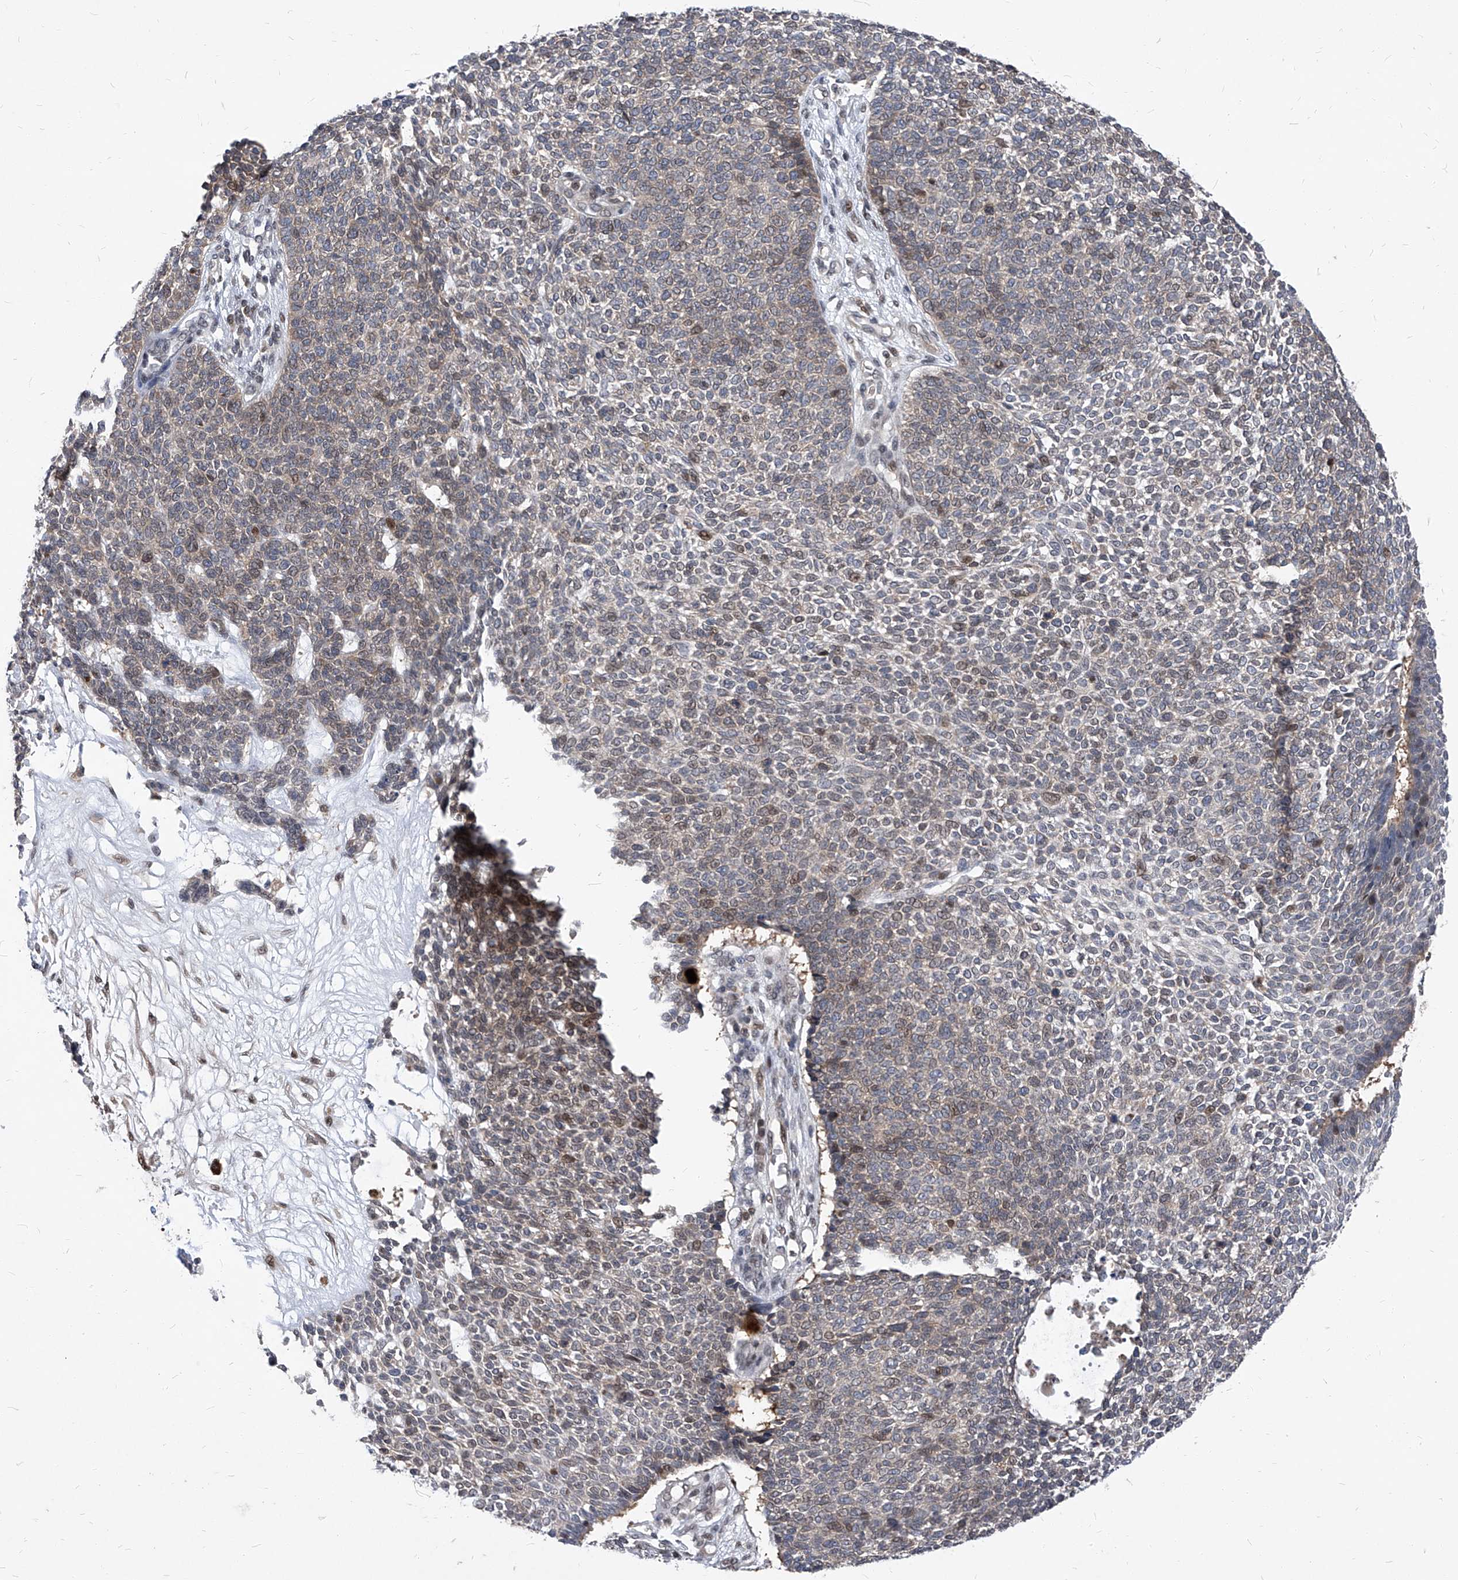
{"staining": {"intensity": "weak", "quantity": "25%-75%", "location": "cytoplasmic/membranous,nuclear"}, "tissue": "skin cancer", "cell_type": "Tumor cells", "image_type": "cancer", "snomed": [{"axis": "morphology", "description": "Basal cell carcinoma"}, {"axis": "topography", "description": "Skin"}], "caption": "Tumor cells display low levels of weak cytoplasmic/membranous and nuclear positivity in approximately 25%-75% of cells in skin cancer.", "gene": "KPNB1", "patient": {"sex": "female", "age": 84}}